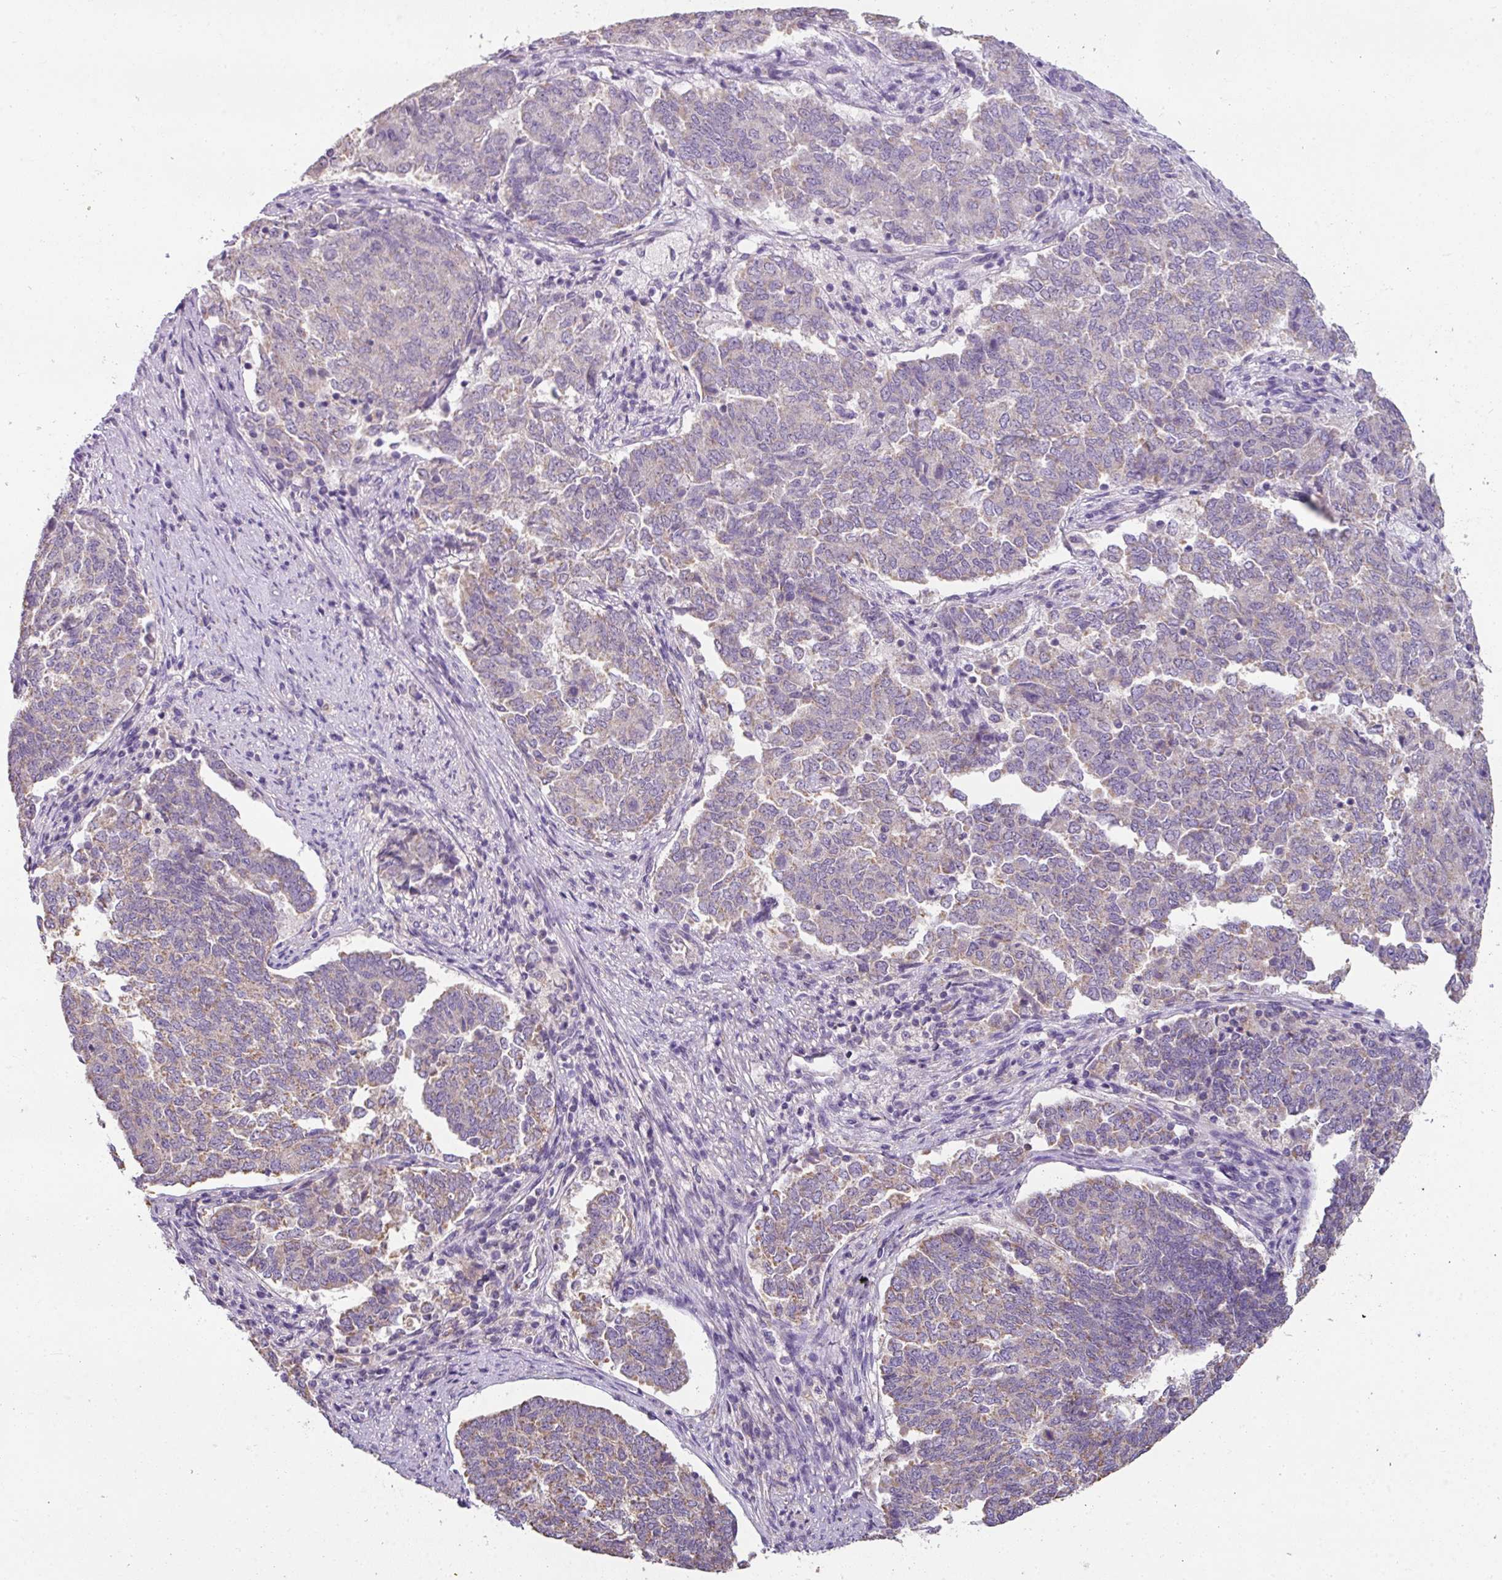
{"staining": {"intensity": "weak", "quantity": "25%-75%", "location": "cytoplasmic/membranous"}, "tissue": "endometrial cancer", "cell_type": "Tumor cells", "image_type": "cancer", "snomed": [{"axis": "morphology", "description": "Adenocarcinoma, NOS"}, {"axis": "topography", "description": "Endometrium"}], "caption": "Brown immunohistochemical staining in endometrial cancer (adenocarcinoma) shows weak cytoplasmic/membranous staining in approximately 25%-75% of tumor cells.", "gene": "PALS2", "patient": {"sex": "female", "age": 80}}